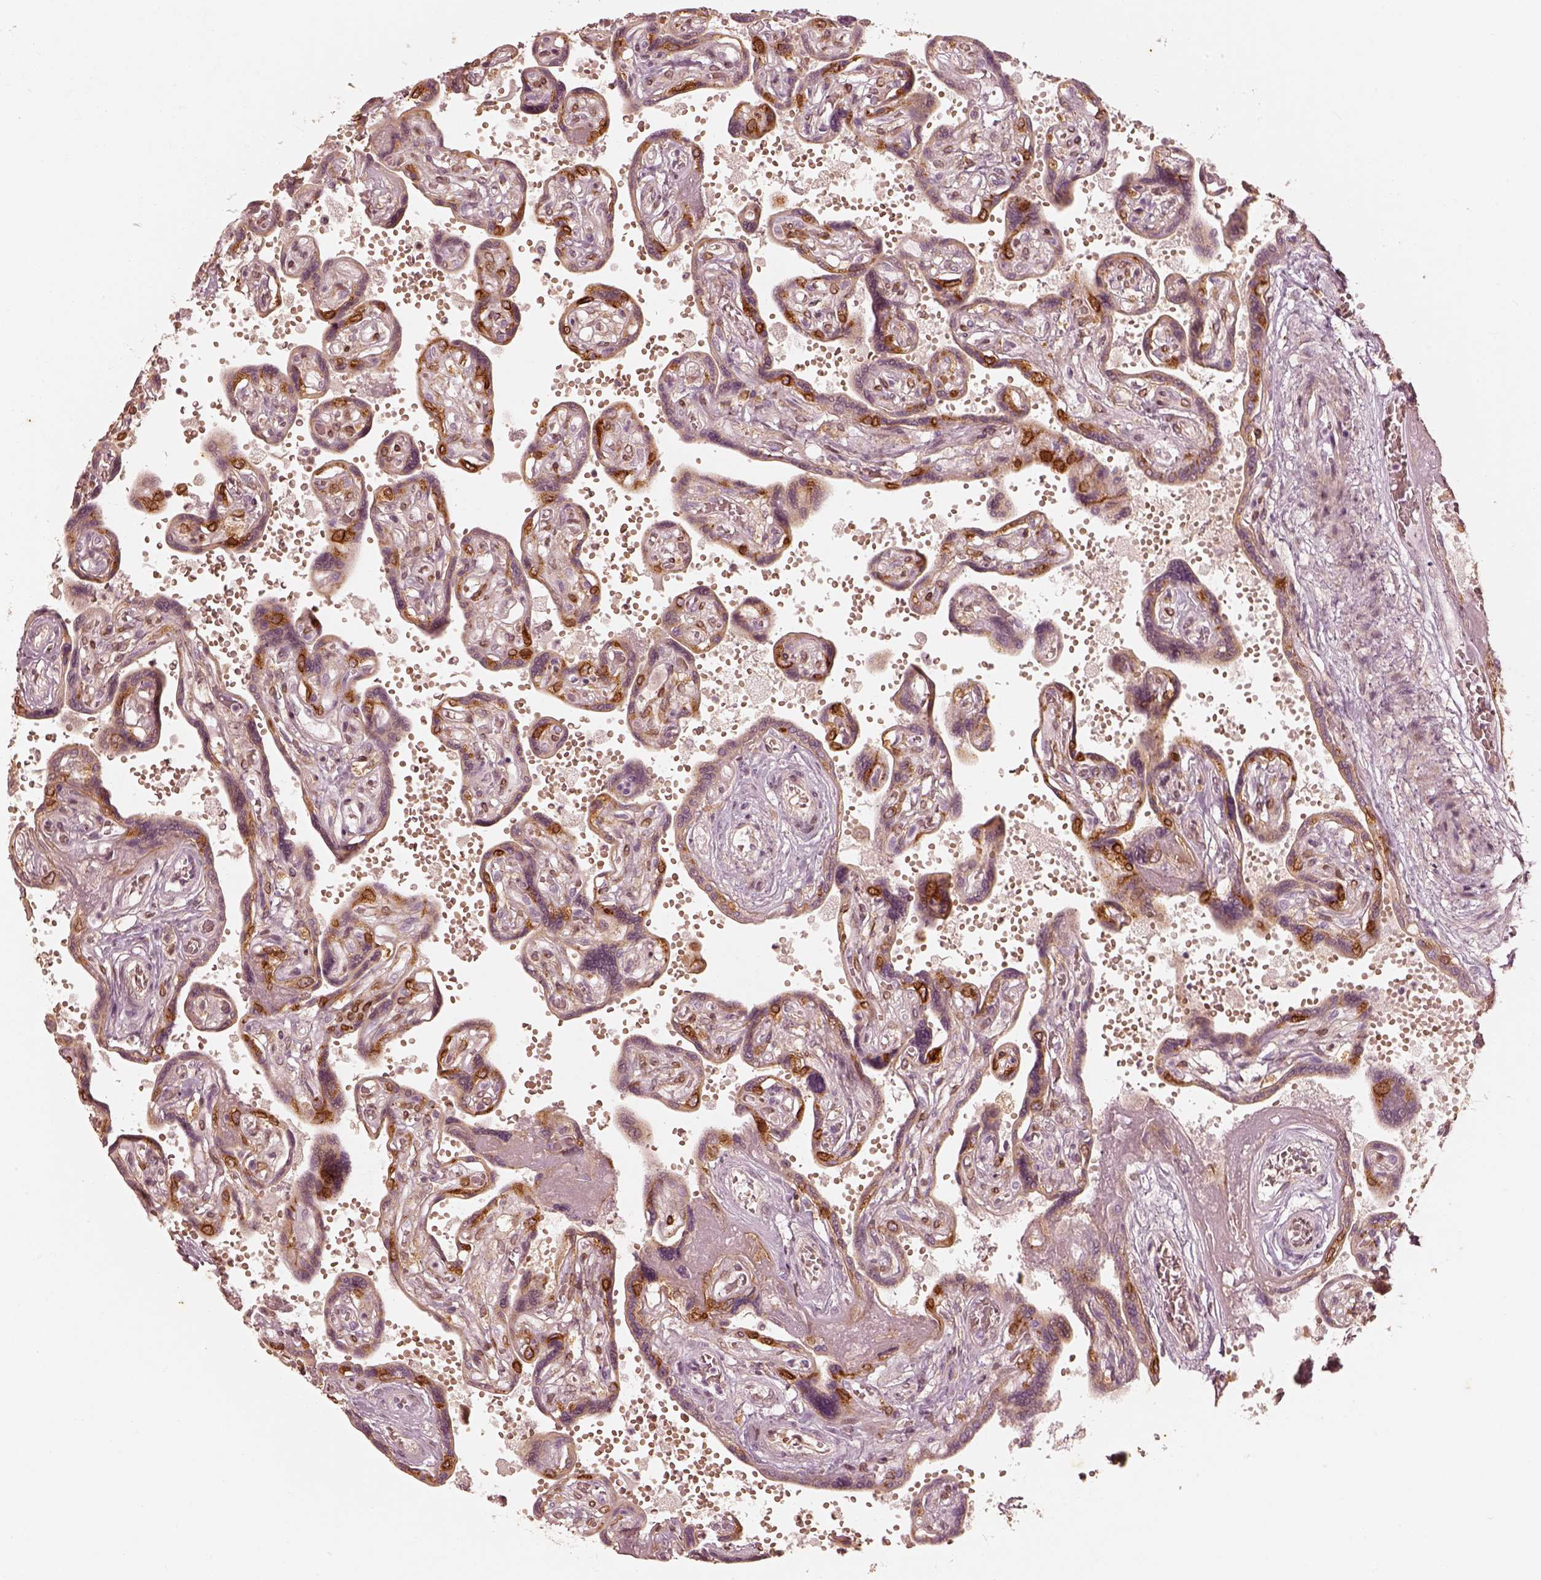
{"staining": {"intensity": "moderate", "quantity": "<25%", "location": "cytoplasmic/membranous"}, "tissue": "placenta", "cell_type": "Decidual cells", "image_type": "normal", "snomed": [{"axis": "morphology", "description": "Normal tissue, NOS"}, {"axis": "topography", "description": "Placenta"}], "caption": "Immunohistochemistry photomicrograph of benign placenta: placenta stained using immunohistochemistry exhibits low levels of moderate protein expression localized specifically in the cytoplasmic/membranous of decidual cells, appearing as a cytoplasmic/membranous brown color.", "gene": "WLS", "patient": {"sex": "female", "age": 32}}